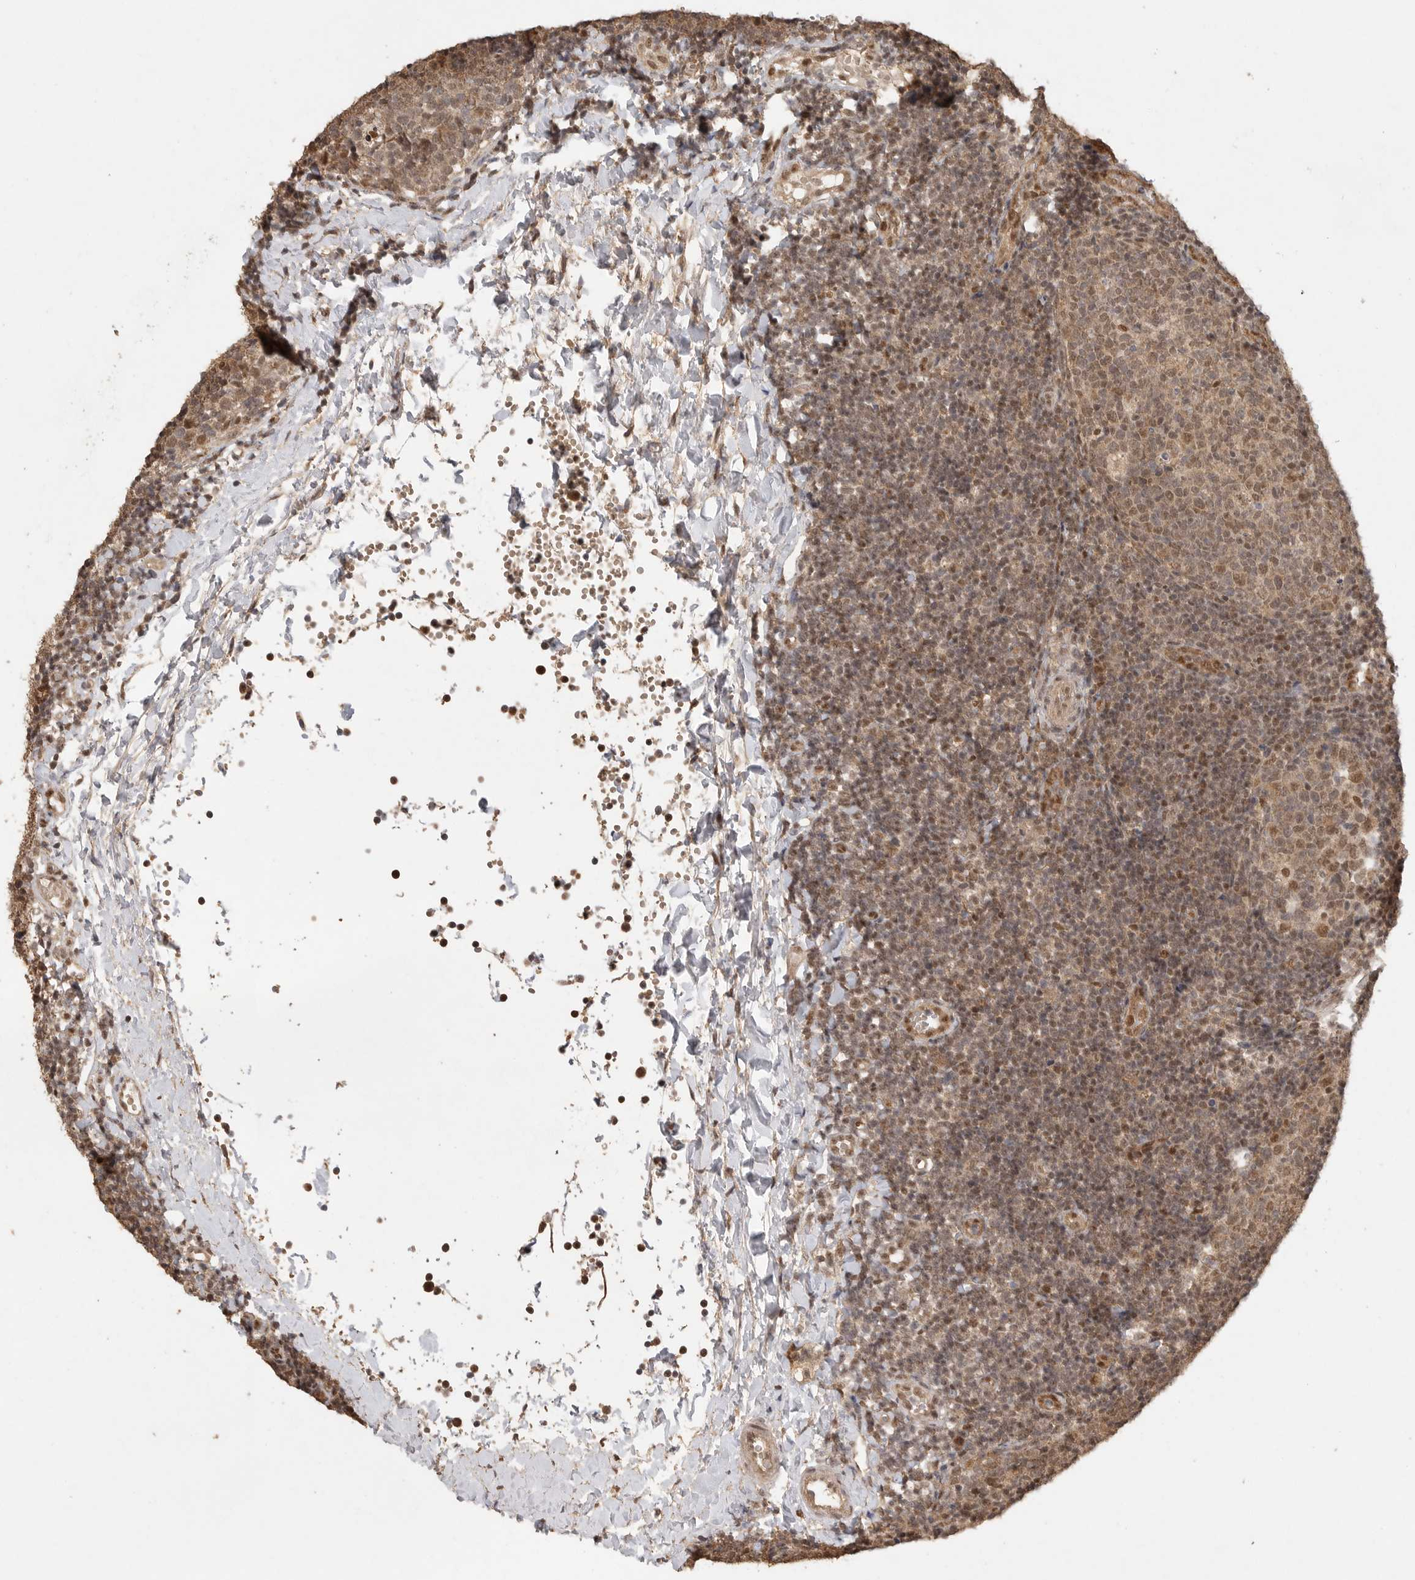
{"staining": {"intensity": "moderate", "quantity": ">75%", "location": "cytoplasmic/membranous,nuclear"}, "tissue": "tonsil", "cell_type": "Germinal center cells", "image_type": "normal", "snomed": [{"axis": "morphology", "description": "Normal tissue, NOS"}, {"axis": "topography", "description": "Tonsil"}], "caption": "IHC photomicrograph of benign tonsil: human tonsil stained using IHC reveals medium levels of moderate protein expression localized specifically in the cytoplasmic/membranous,nuclear of germinal center cells, appearing as a cytoplasmic/membranous,nuclear brown color.", "gene": "DFFA", "patient": {"sex": "female", "age": 19}}